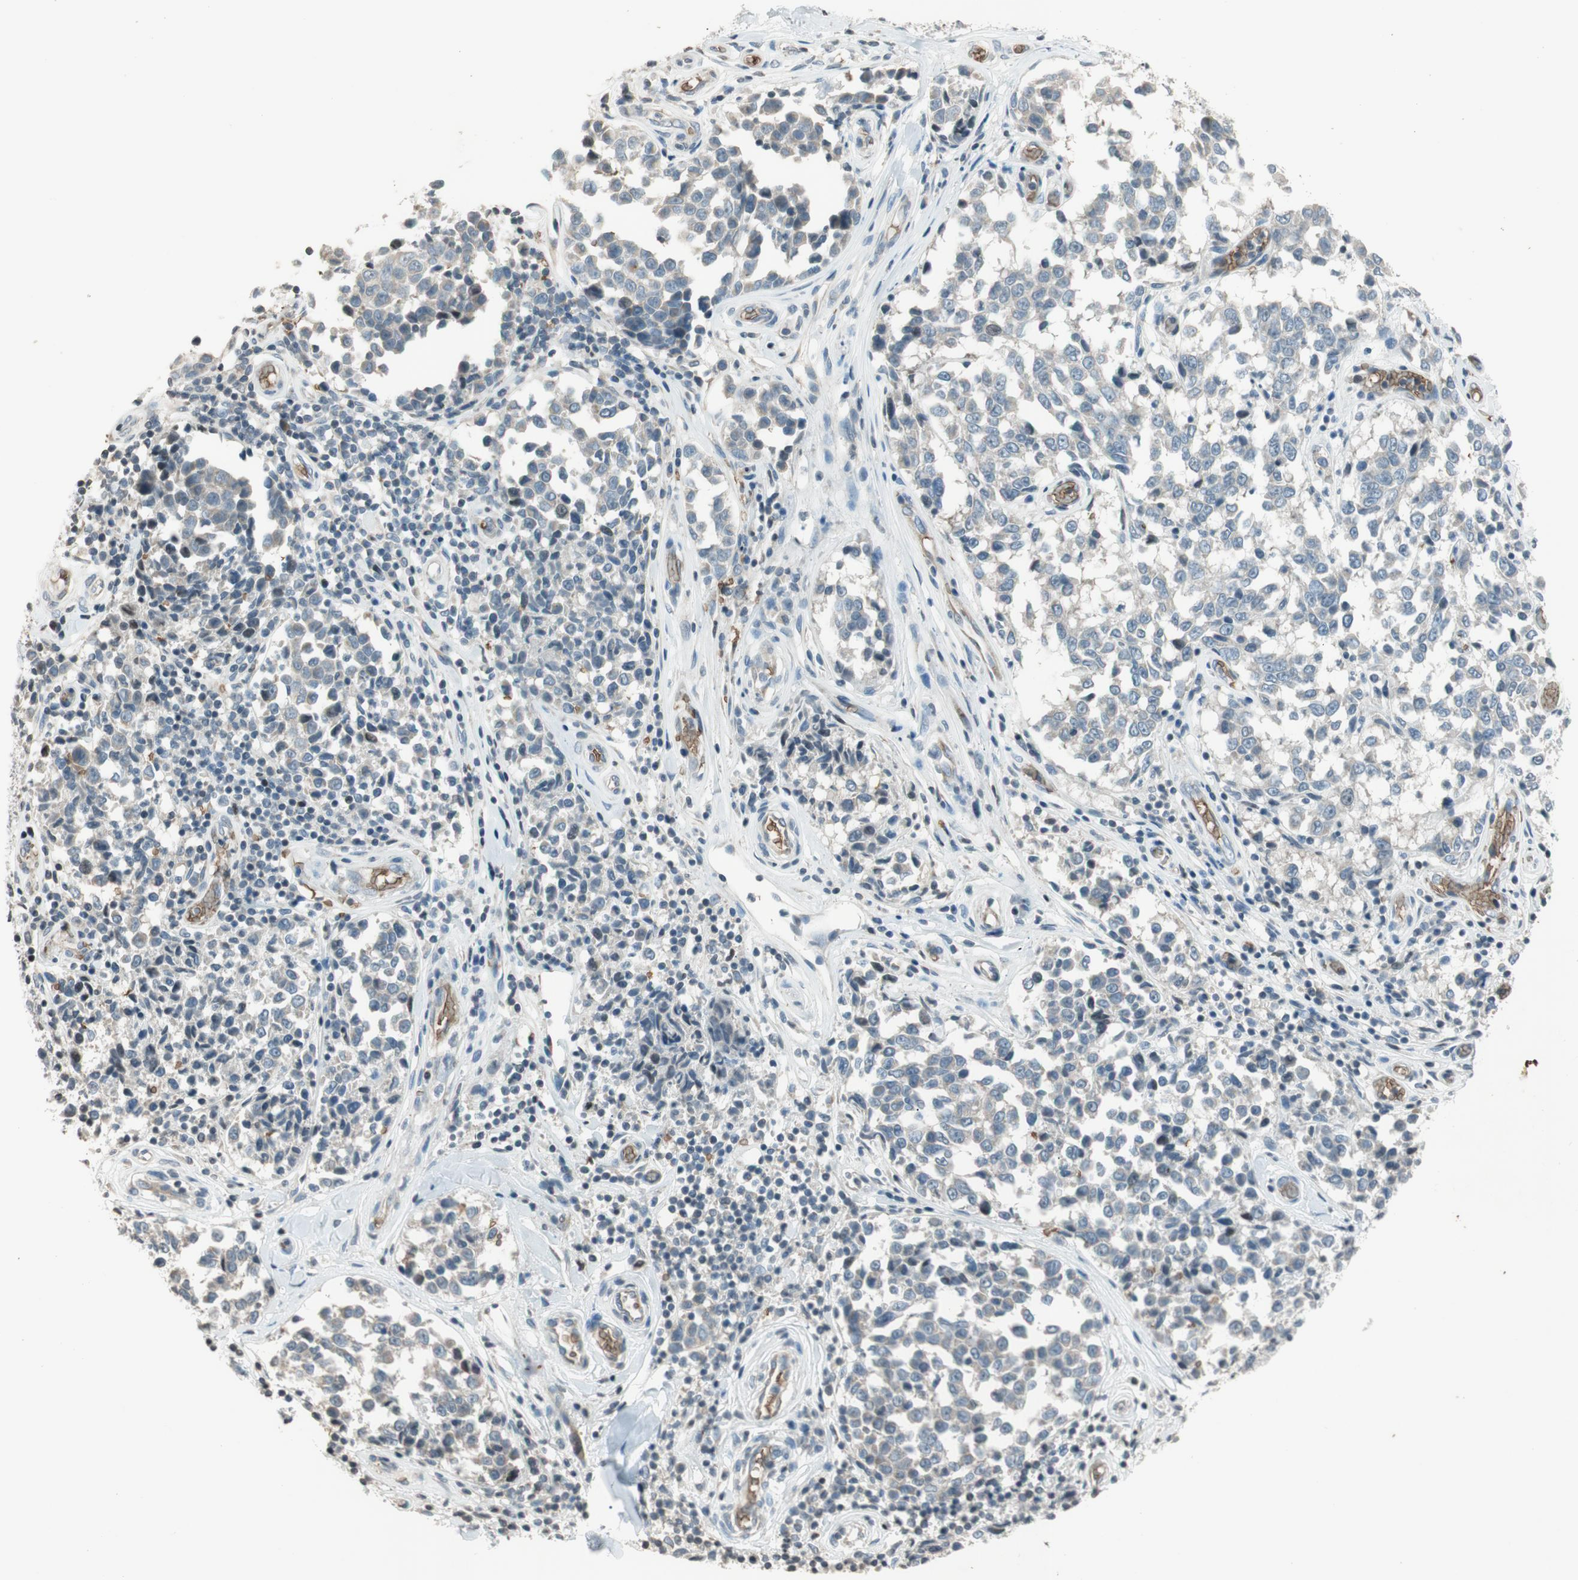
{"staining": {"intensity": "negative", "quantity": "none", "location": "none"}, "tissue": "melanoma", "cell_type": "Tumor cells", "image_type": "cancer", "snomed": [{"axis": "morphology", "description": "Malignant melanoma, NOS"}, {"axis": "topography", "description": "Skin"}], "caption": "The immunohistochemistry (IHC) photomicrograph has no significant expression in tumor cells of melanoma tissue.", "gene": "GYPC", "patient": {"sex": "female", "age": 64}}